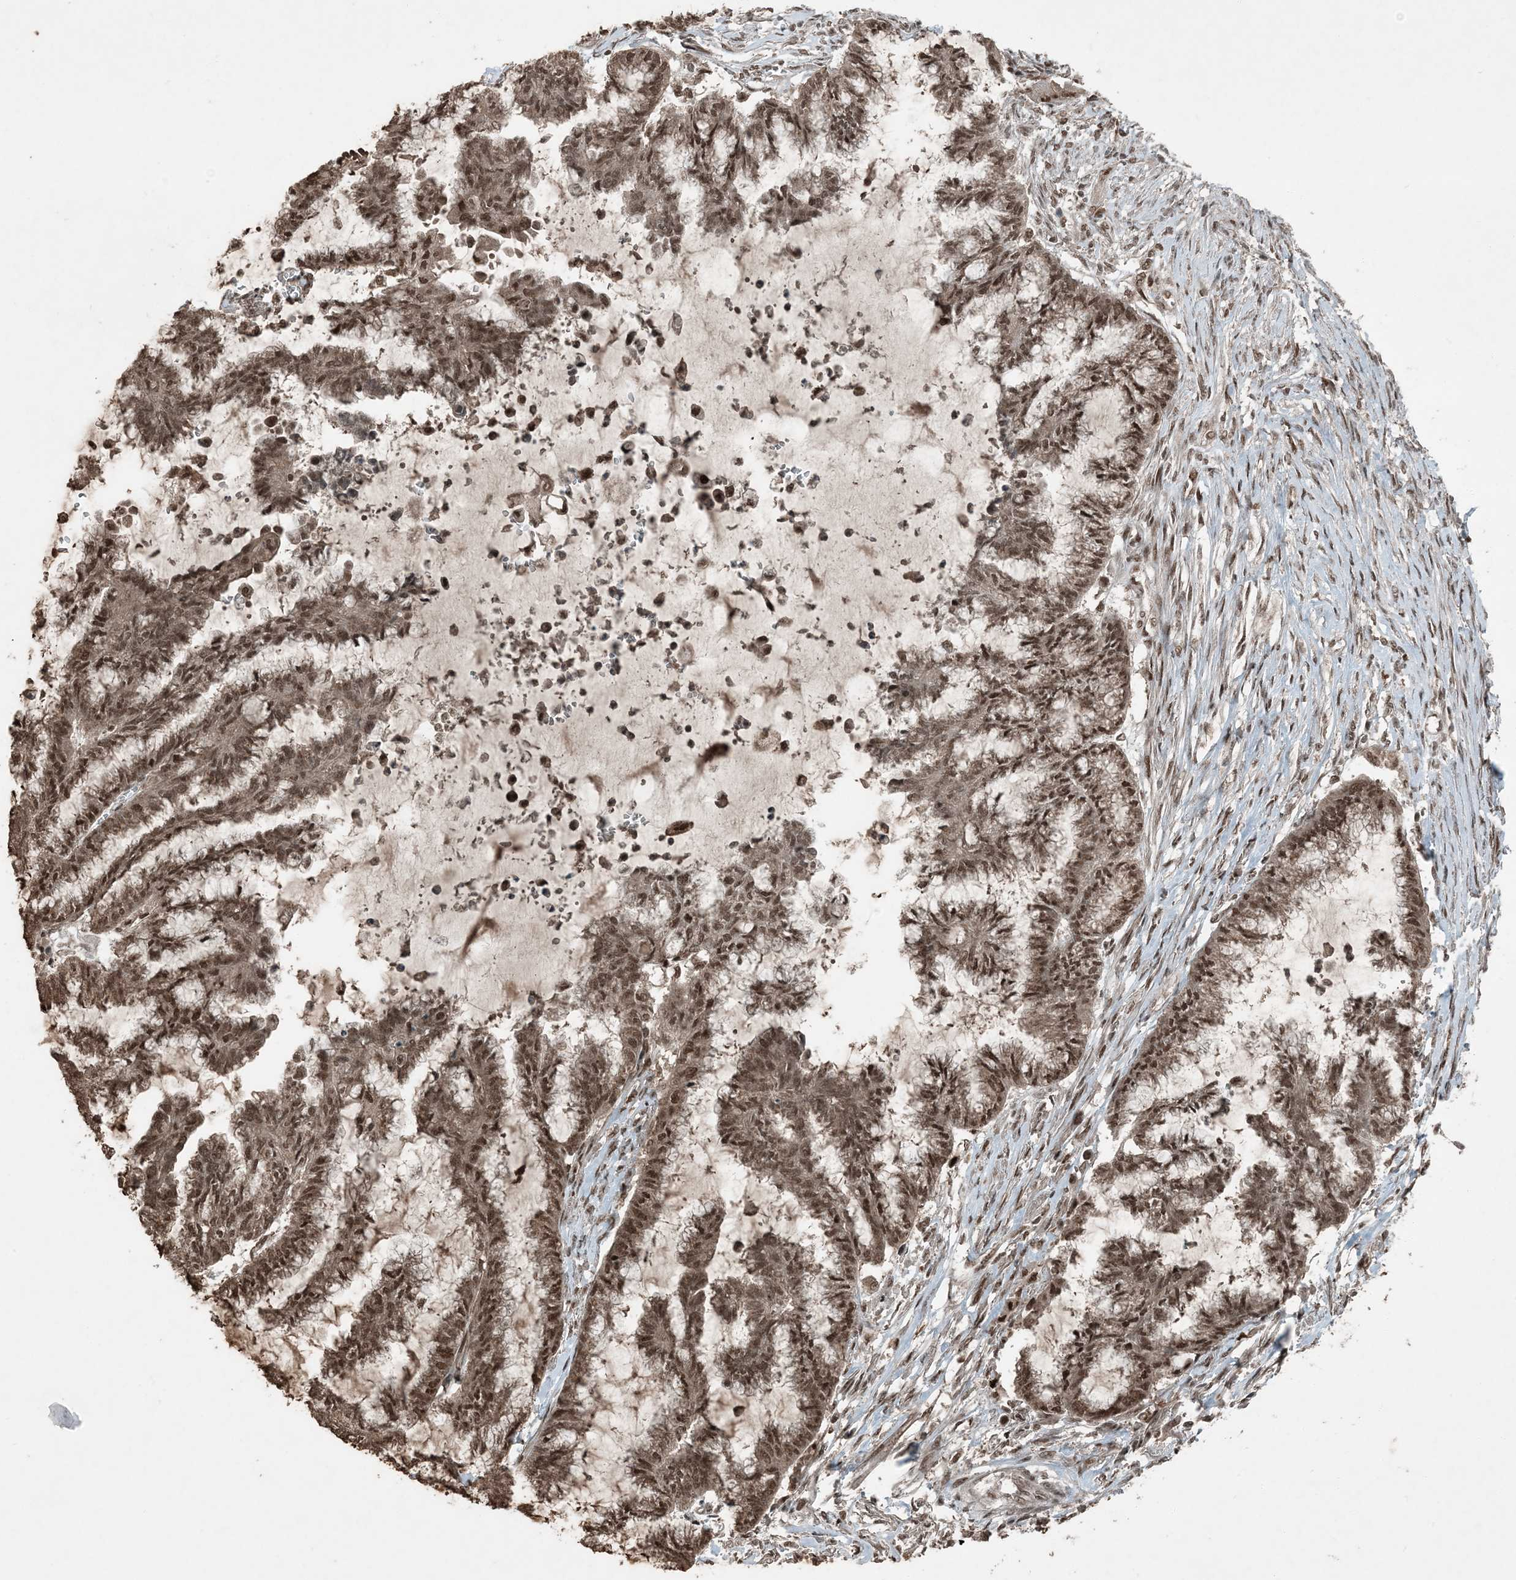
{"staining": {"intensity": "moderate", "quantity": ">75%", "location": "cytoplasmic/membranous,nuclear"}, "tissue": "endometrial cancer", "cell_type": "Tumor cells", "image_type": "cancer", "snomed": [{"axis": "morphology", "description": "Adenocarcinoma, NOS"}, {"axis": "topography", "description": "Endometrium"}], "caption": "An IHC histopathology image of neoplastic tissue is shown. Protein staining in brown highlights moderate cytoplasmic/membranous and nuclear positivity in adenocarcinoma (endometrial) within tumor cells.", "gene": "TRAPPC12", "patient": {"sex": "female", "age": 86}}